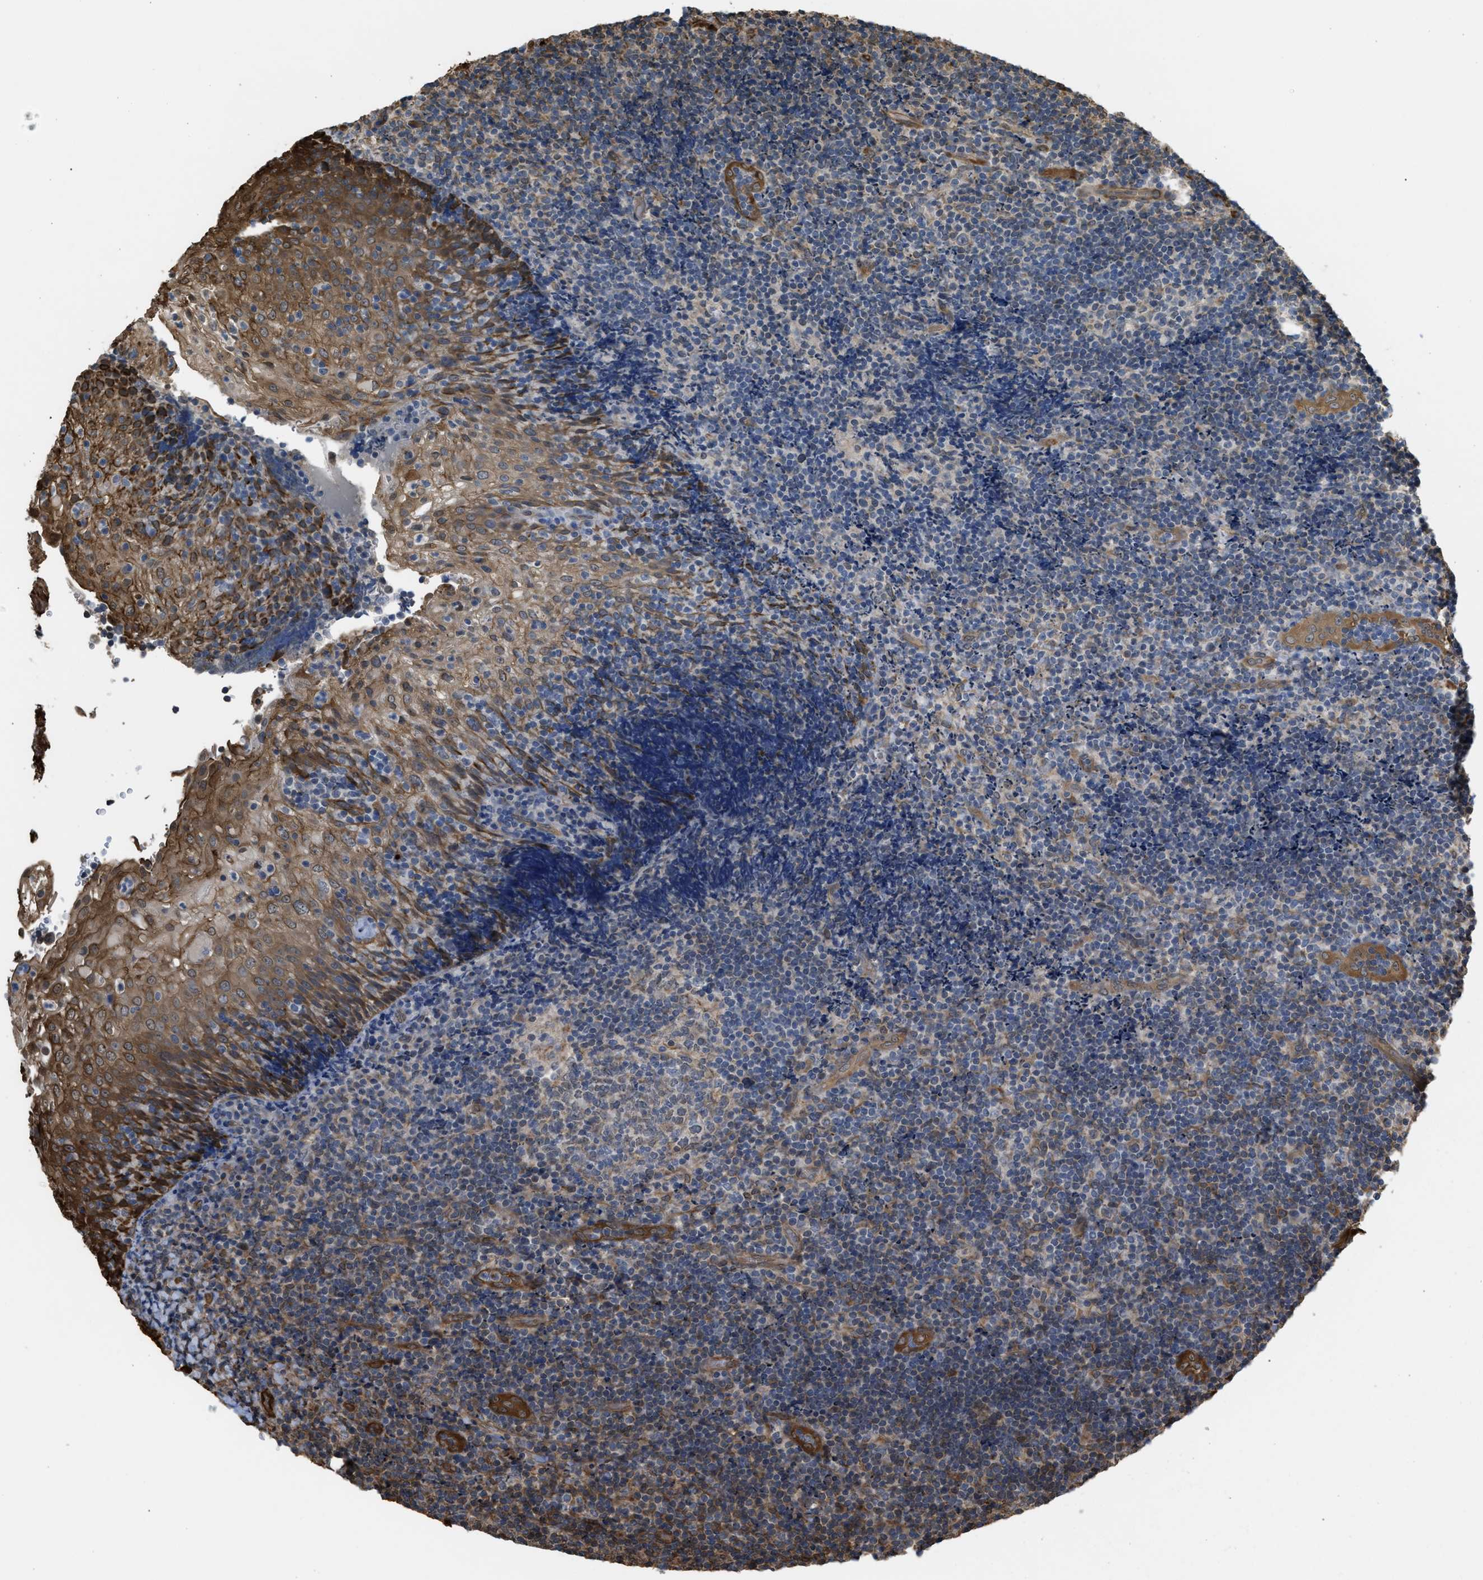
{"staining": {"intensity": "negative", "quantity": "none", "location": "none"}, "tissue": "lymphoma", "cell_type": "Tumor cells", "image_type": "cancer", "snomed": [{"axis": "morphology", "description": "Malignant lymphoma, non-Hodgkin's type, High grade"}, {"axis": "topography", "description": "Tonsil"}], "caption": "The immunohistochemistry (IHC) photomicrograph has no significant expression in tumor cells of high-grade malignant lymphoma, non-Hodgkin's type tissue.", "gene": "BAG3", "patient": {"sex": "female", "age": 36}}